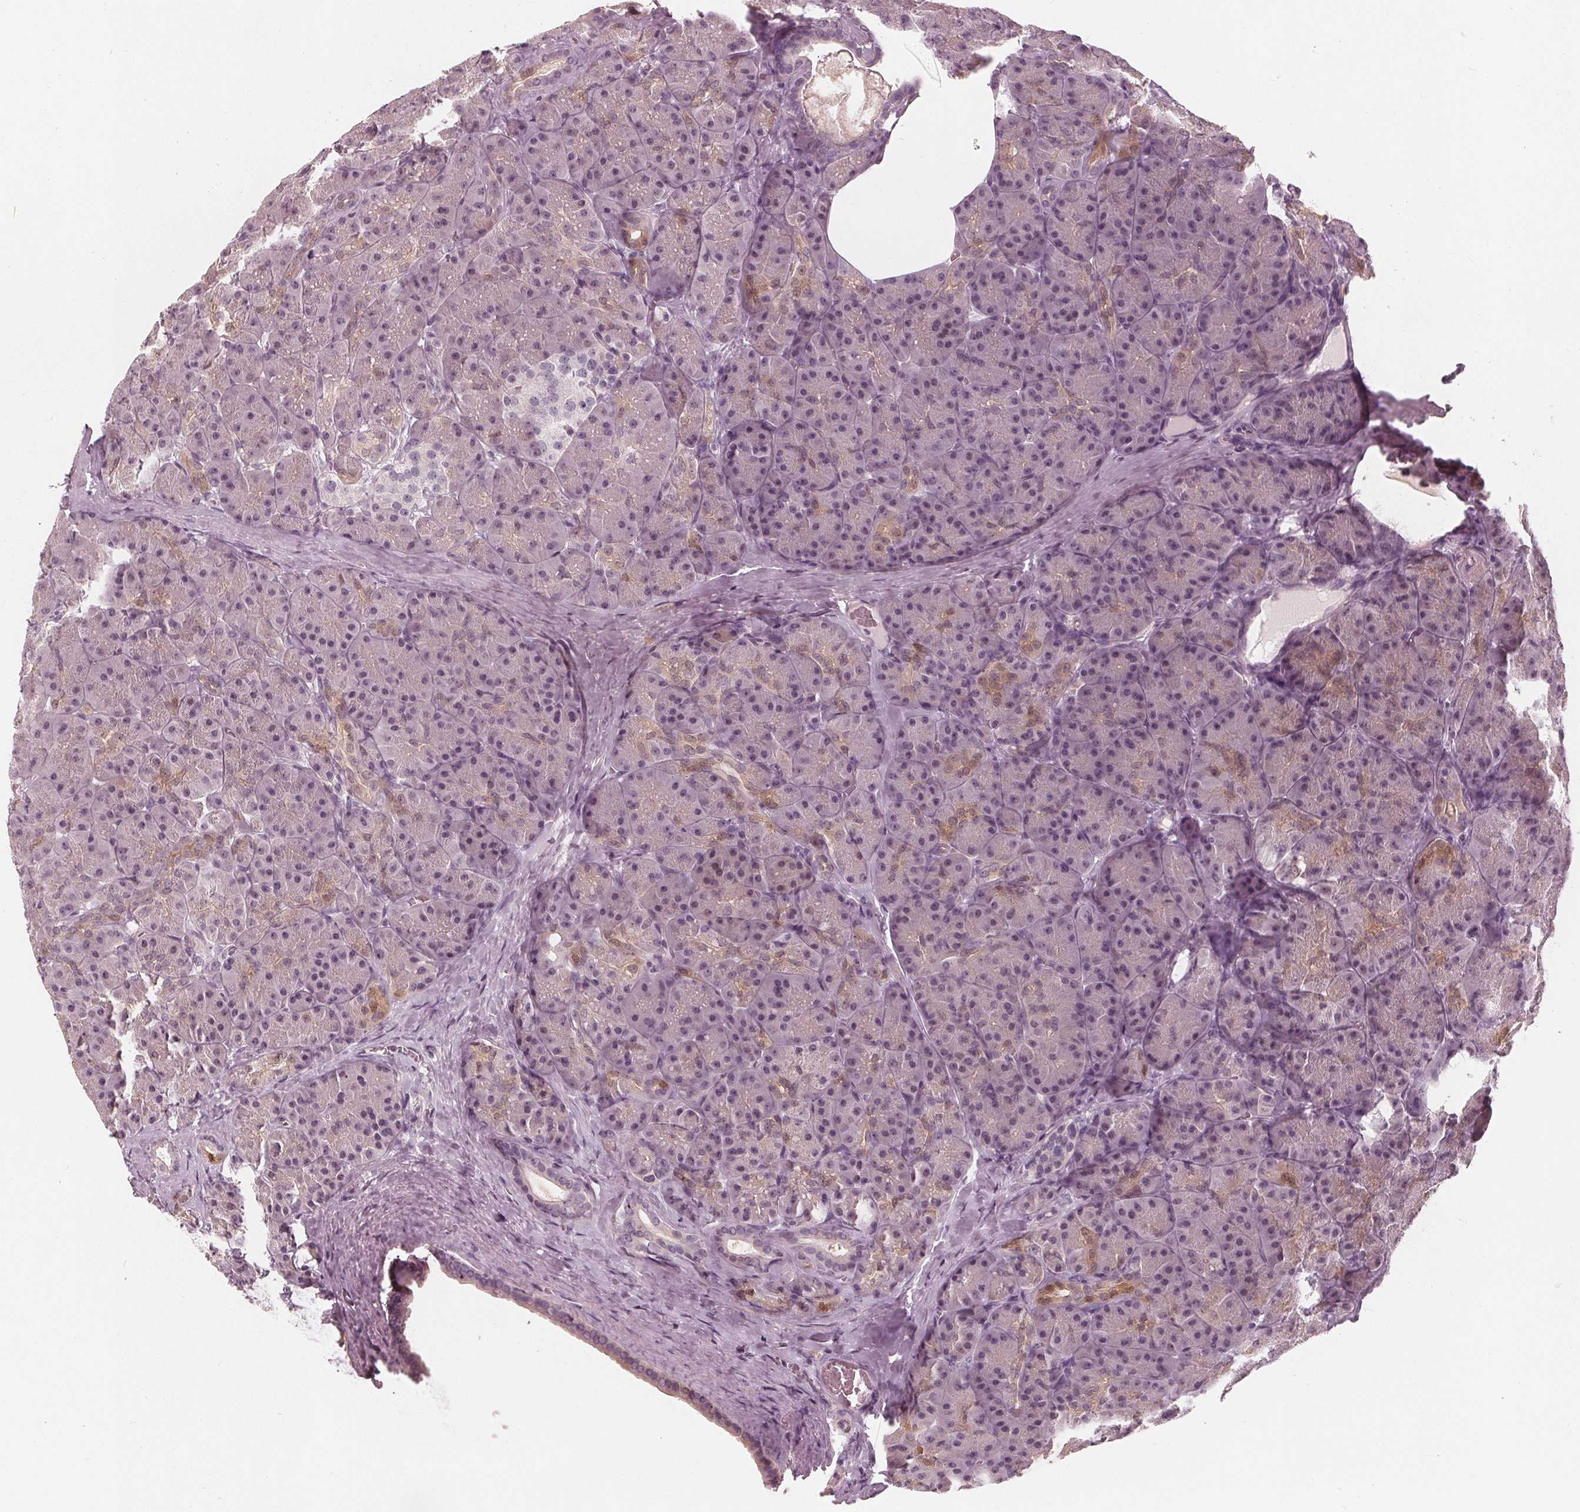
{"staining": {"intensity": "weak", "quantity": "<25%", "location": "cytoplasmic/membranous"}, "tissue": "pancreas", "cell_type": "Exocrine glandular cells", "image_type": "normal", "snomed": [{"axis": "morphology", "description": "Normal tissue, NOS"}, {"axis": "topography", "description": "Pancreas"}], "caption": "An IHC image of normal pancreas is shown. There is no staining in exocrine glandular cells of pancreas.", "gene": "SAT2", "patient": {"sex": "male", "age": 57}}